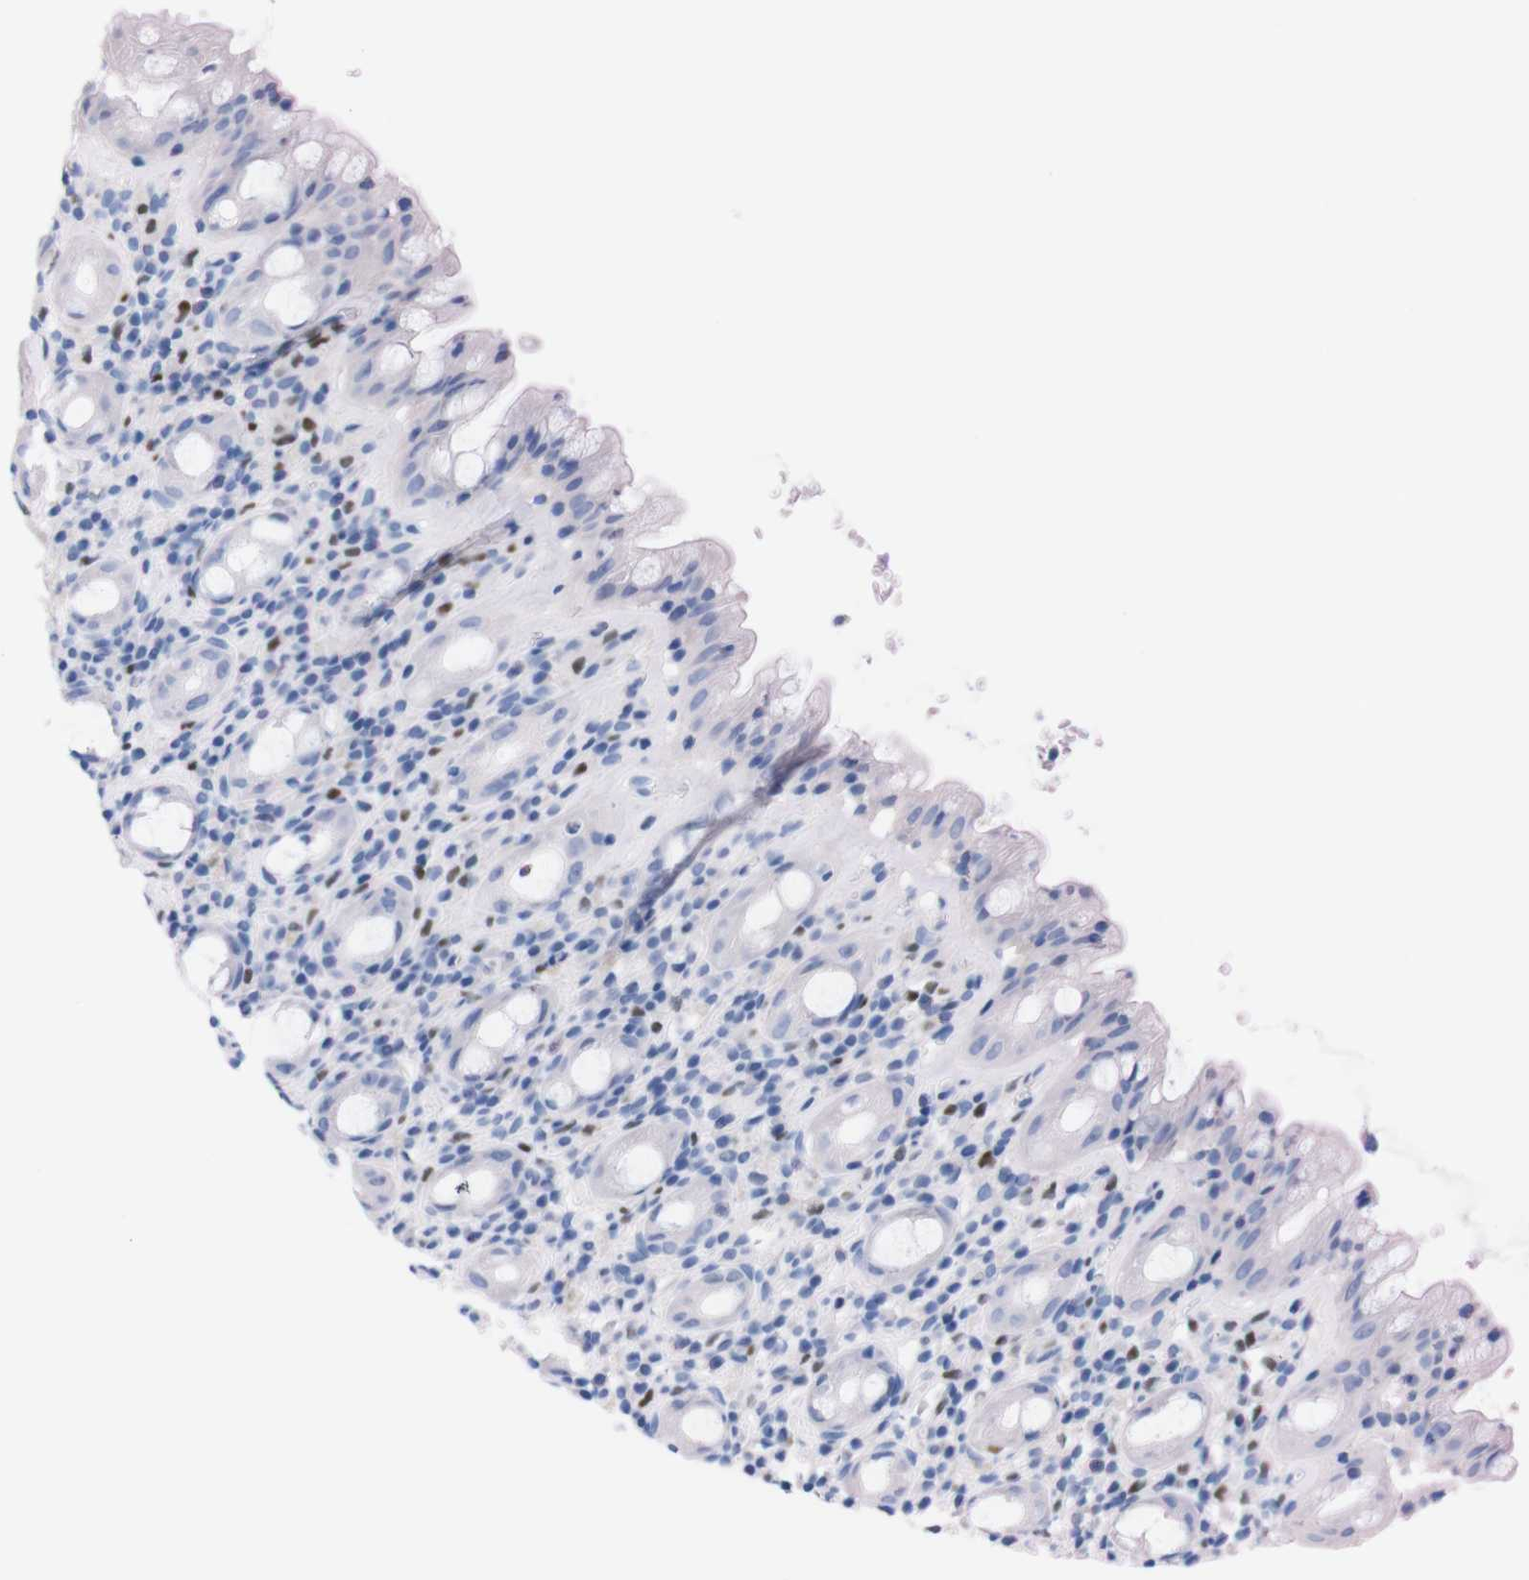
{"staining": {"intensity": "negative", "quantity": "none", "location": "none"}, "tissue": "rectum", "cell_type": "Glandular cells", "image_type": "normal", "snomed": [{"axis": "morphology", "description": "Normal tissue, NOS"}, {"axis": "topography", "description": "Rectum"}], "caption": "Immunohistochemistry of benign rectum shows no positivity in glandular cells.", "gene": "P2RY12", "patient": {"sex": "male", "age": 44}}